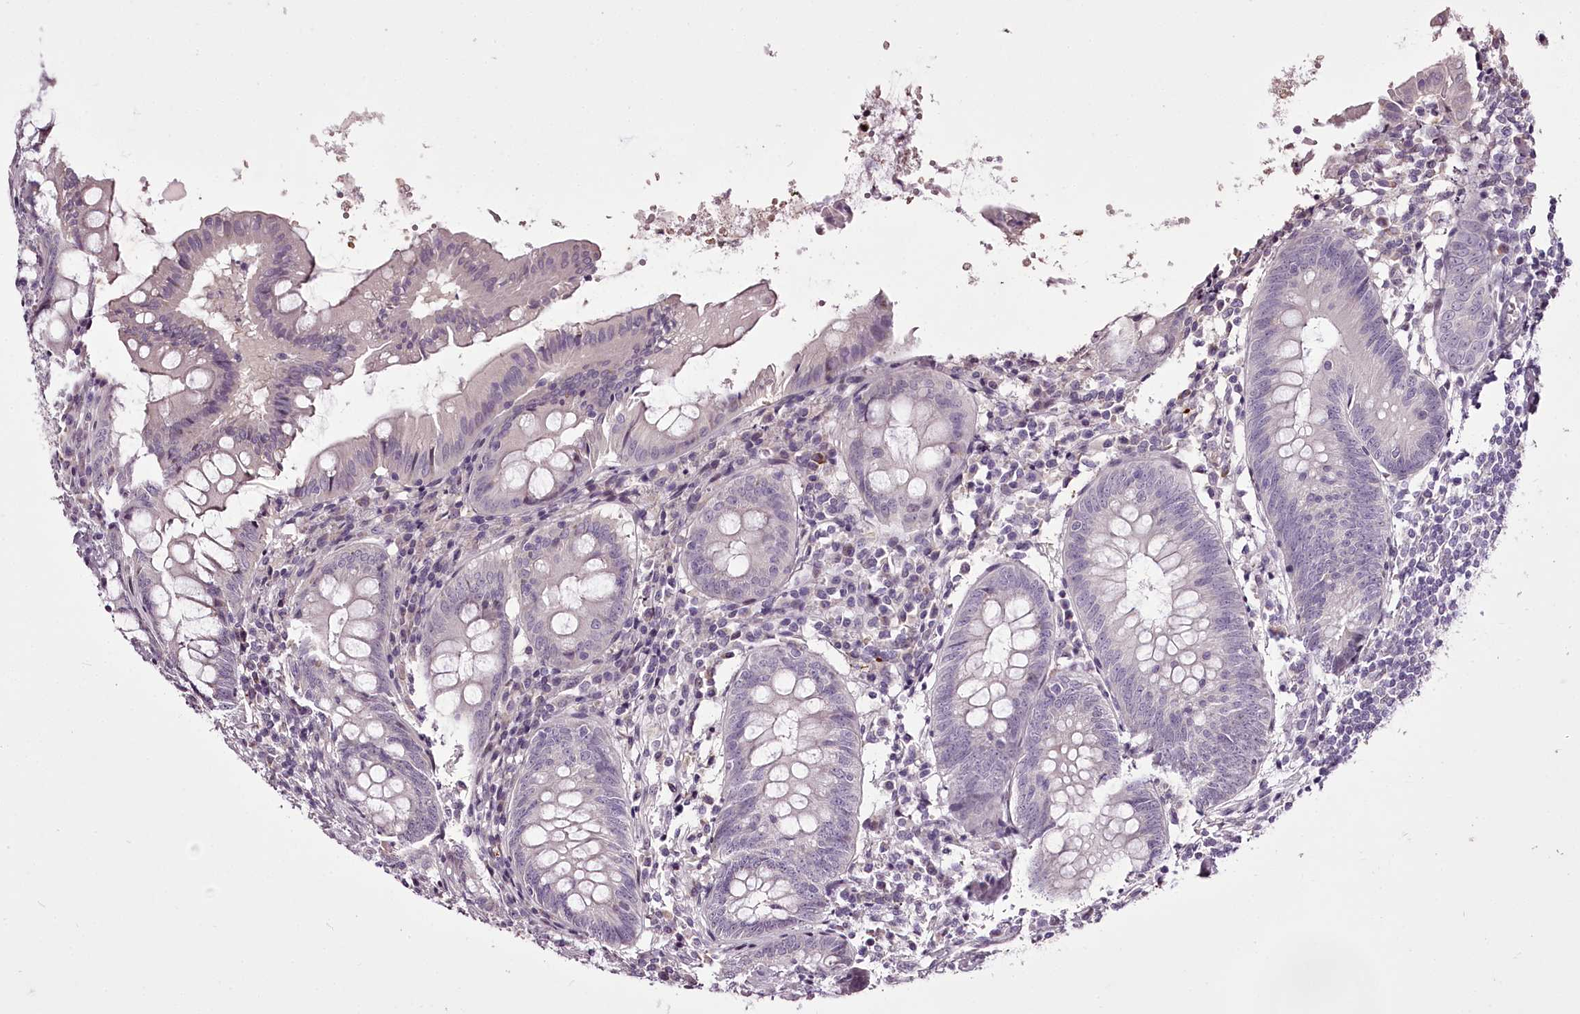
{"staining": {"intensity": "negative", "quantity": "none", "location": "none"}, "tissue": "appendix", "cell_type": "Glandular cells", "image_type": "normal", "snomed": [{"axis": "morphology", "description": "Normal tissue, NOS"}, {"axis": "topography", "description": "Appendix"}], "caption": "This image is of benign appendix stained with IHC to label a protein in brown with the nuclei are counter-stained blue. There is no expression in glandular cells.", "gene": "C1orf56", "patient": {"sex": "female", "age": 54}}